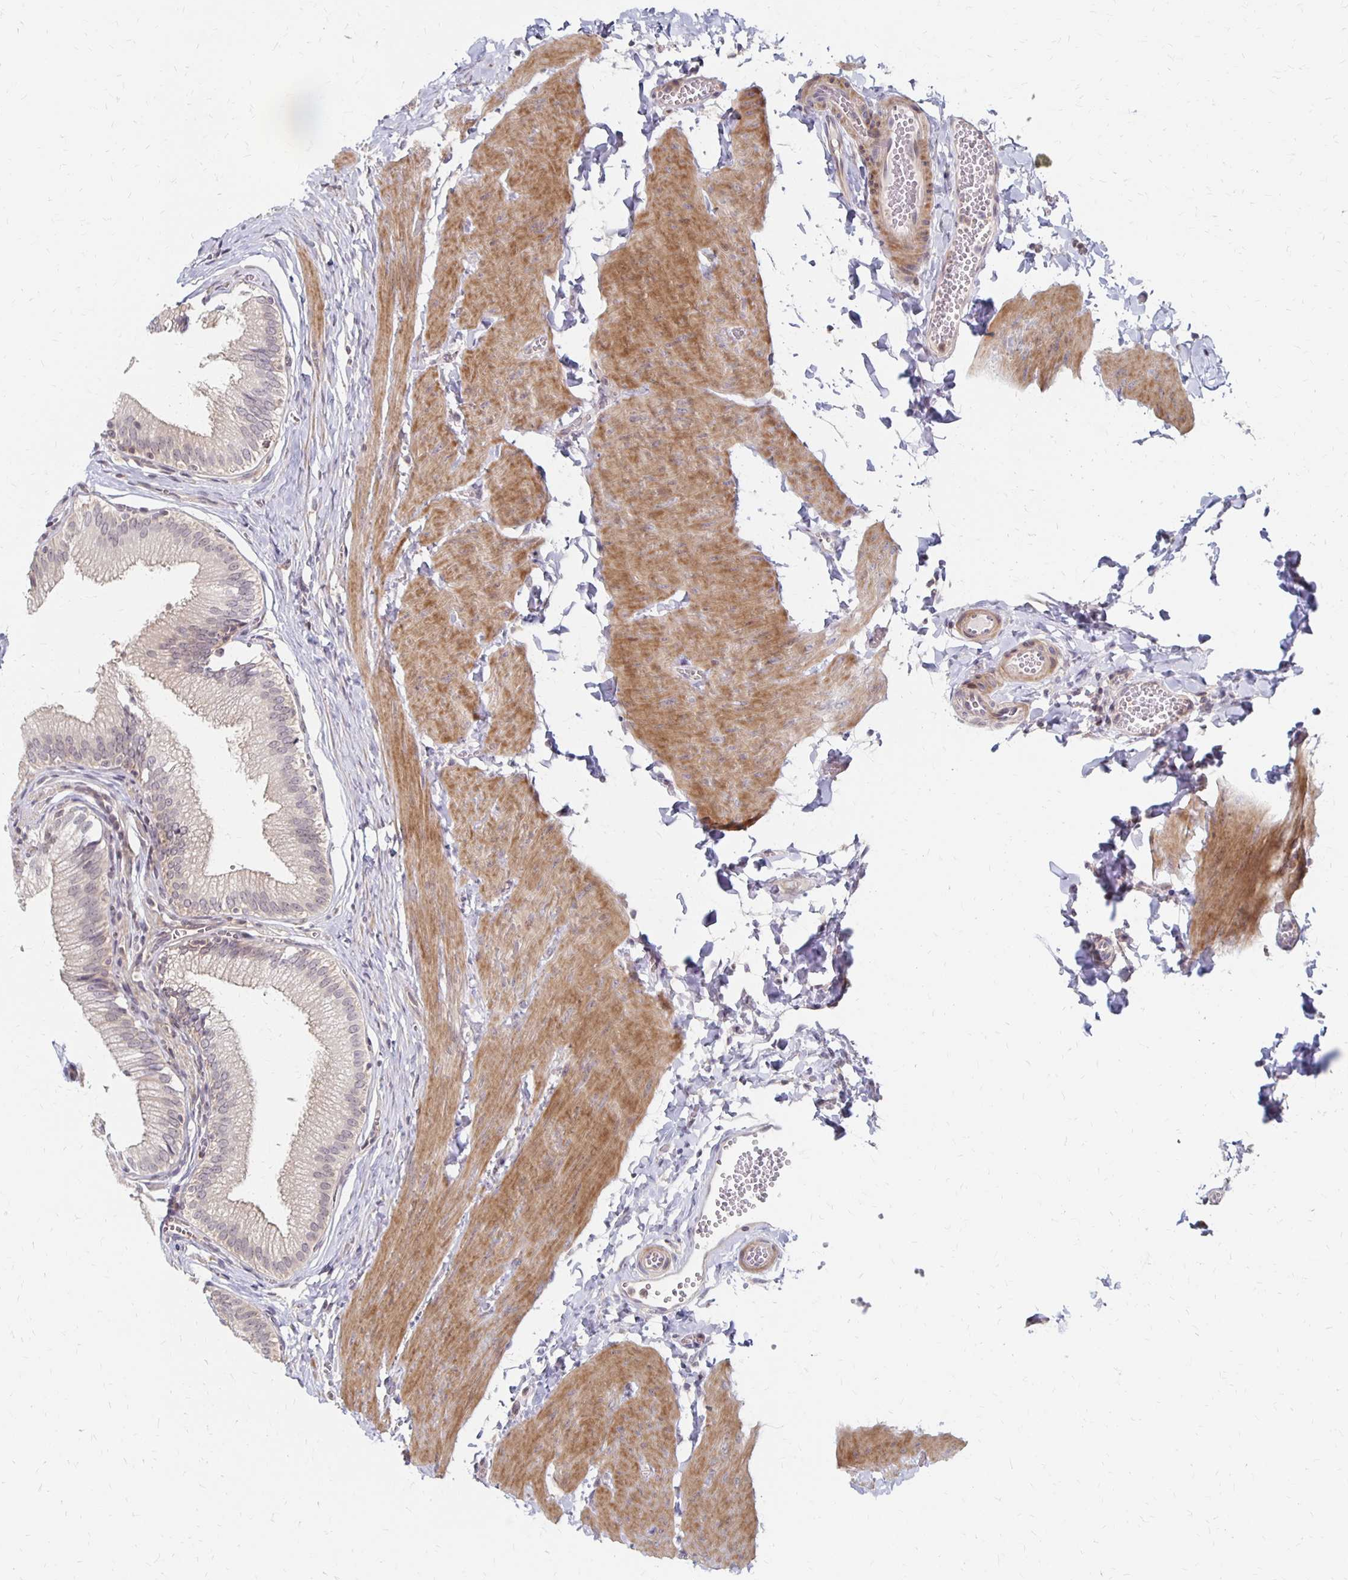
{"staining": {"intensity": "weak", "quantity": "<25%", "location": "cytoplasmic/membranous"}, "tissue": "gallbladder", "cell_type": "Glandular cells", "image_type": "normal", "snomed": [{"axis": "morphology", "description": "Normal tissue, NOS"}, {"axis": "topography", "description": "Gallbladder"}, {"axis": "topography", "description": "Peripheral nerve tissue"}], "caption": "The immunohistochemistry histopathology image has no significant staining in glandular cells of gallbladder. The staining is performed using DAB brown chromogen with nuclei counter-stained in using hematoxylin.", "gene": "PRKCB", "patient": {"sex": "male", "age": 17}}